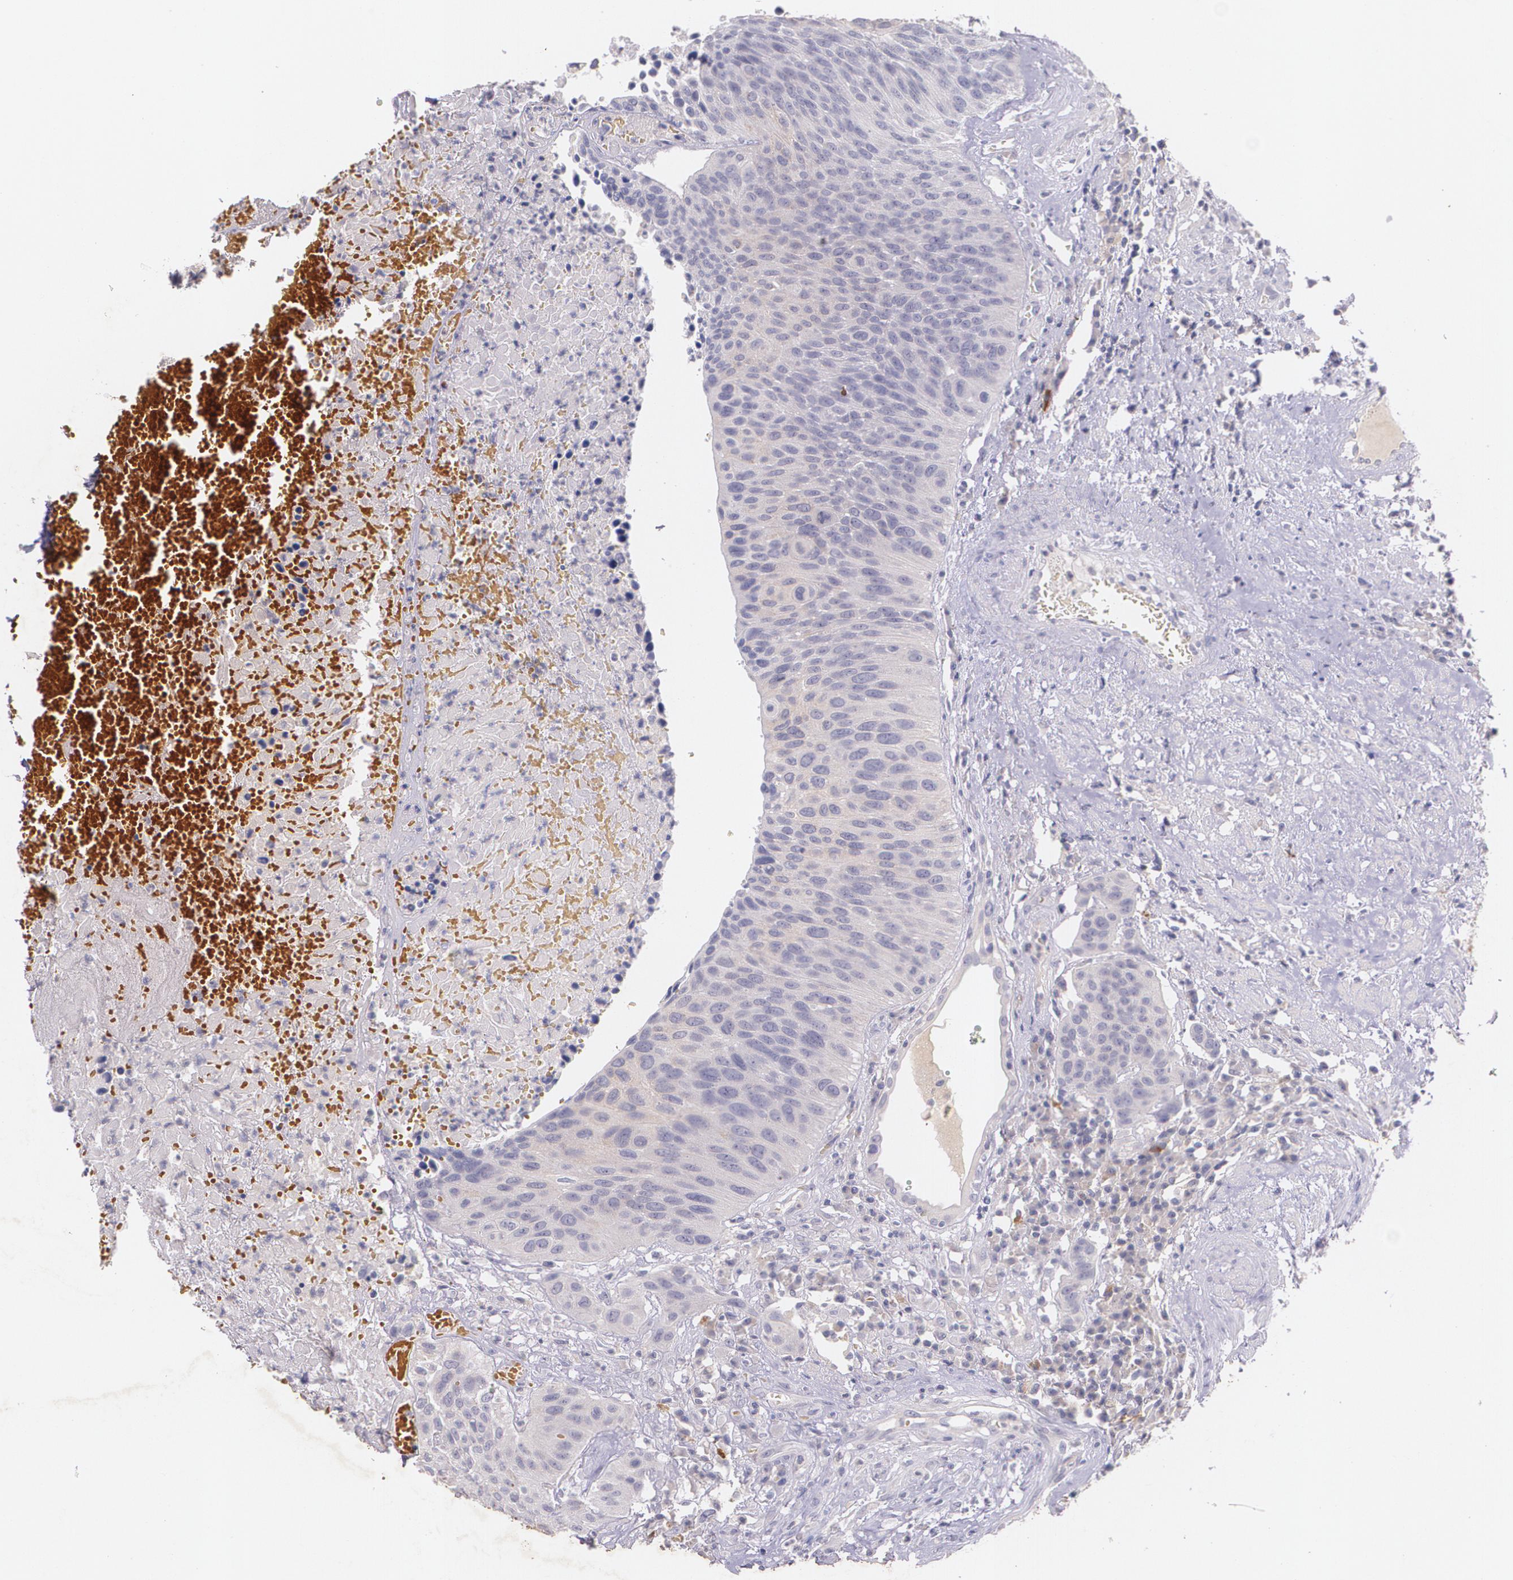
{"staining": {"intensity": "weak", "quantity": "25%-75%", "location": "cytoplasmic/membranous"}, "tissue": "urothelial cancer", "cell_type": "Tumor cells", "image_type": "cancer", "snomed": [{"axis": "morphology", "description": "Urothelial carcinoma, High grade"}, {"axis": "topography", "description": "Urinary bladder"}], "caption": "Immunohistochemical staining of human urothelial cancer exhibits low levels of weak cytoplasmic/membranous protein staining in about 25%-75% of tumor cells.", "gene": "TM4SF1", "patient": {"sex": "male", "age": 66}}